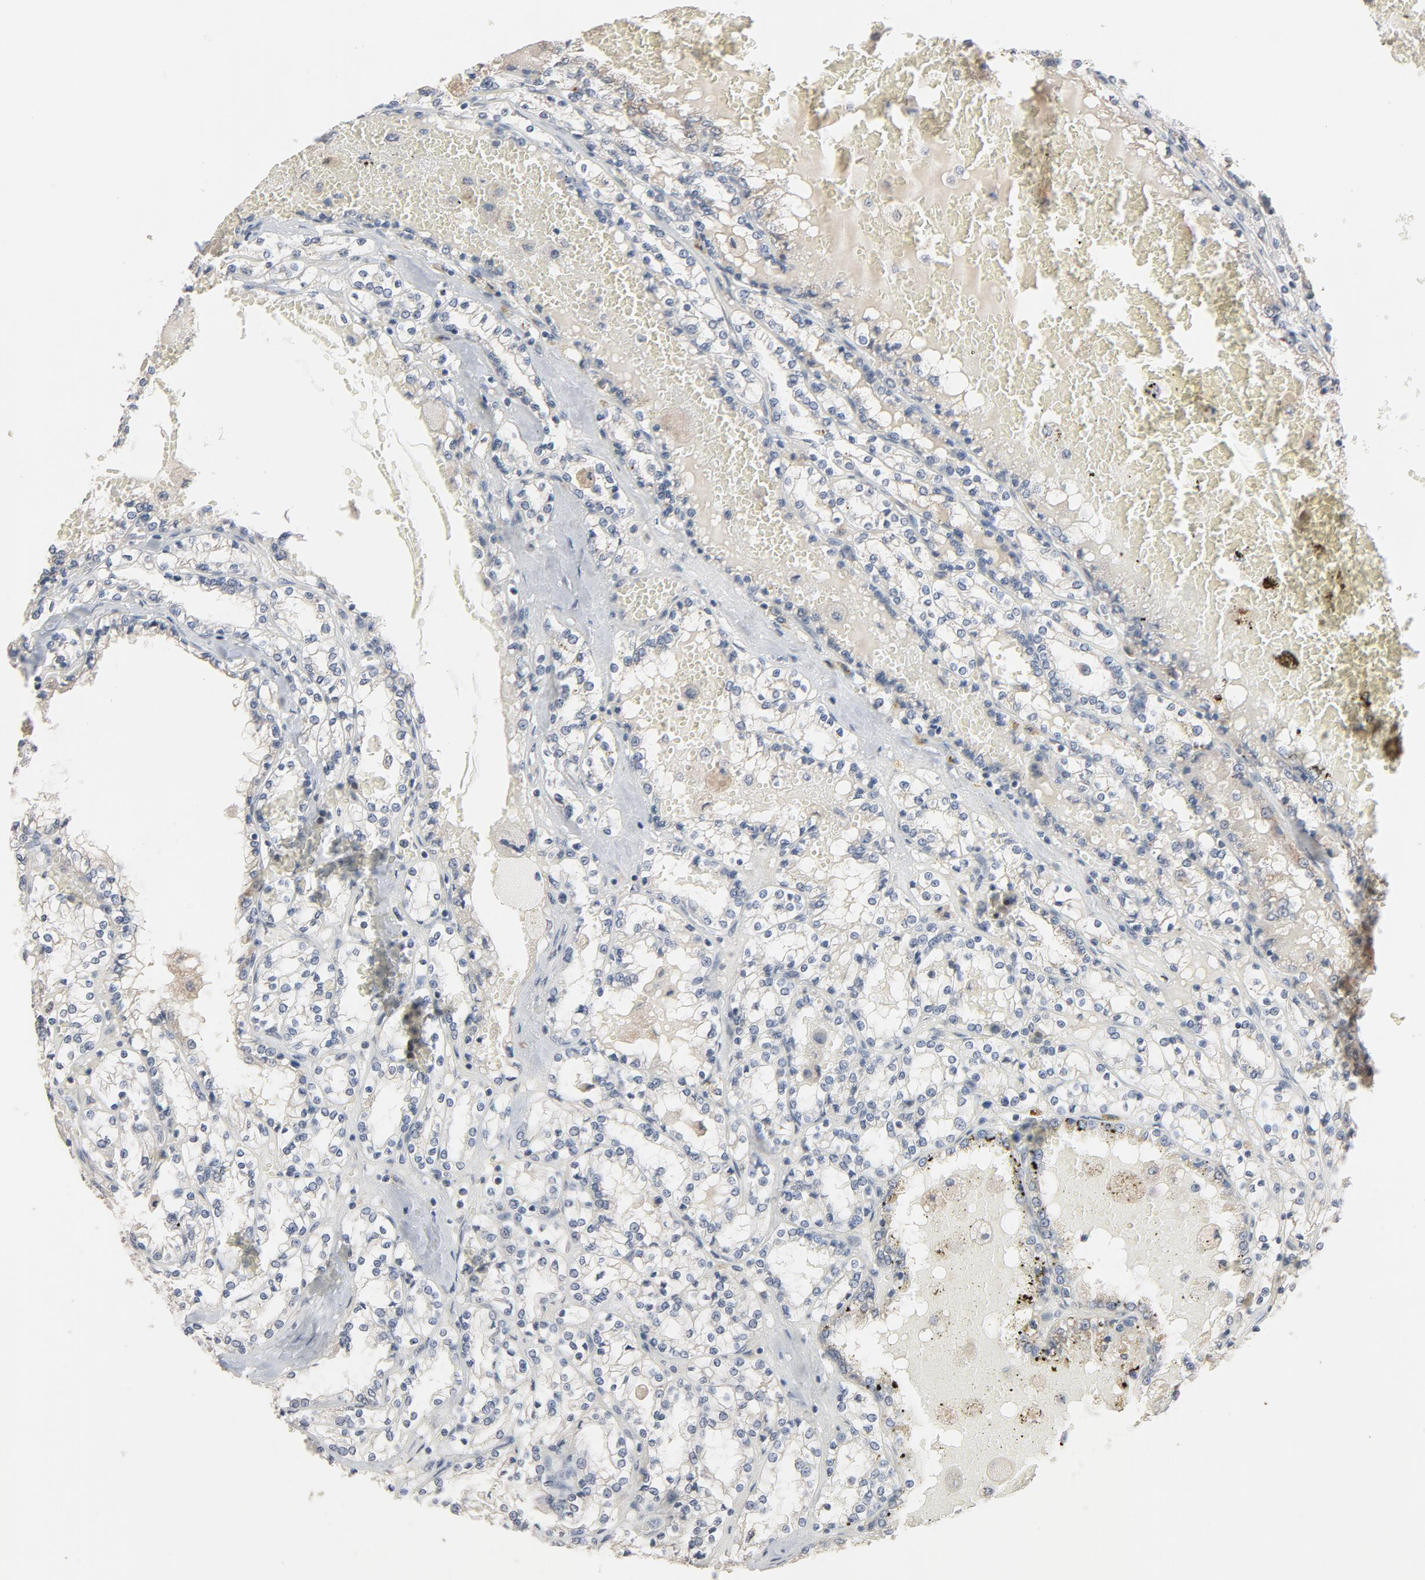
{"staining": {"intensity": "weak", "quantity": "<25%", "location": "cytoplasmic/membranous"}, "tissue": "renal cancer", "cell_type": "Tumor cells", "image_type": "cancer", "snomed": [{"axis": "morphology", "description": "Adenocarcinoma, NOS"}, {"axis": "topography", "description": "Kidney"}], "caption": "Tumor cells are negative for protein expression in human renal cancer. (DAB IHC visualized using brightfield microscopy, high magnification).", "gene": "MT3", "patient": {"sex": "female", "age": 56}}